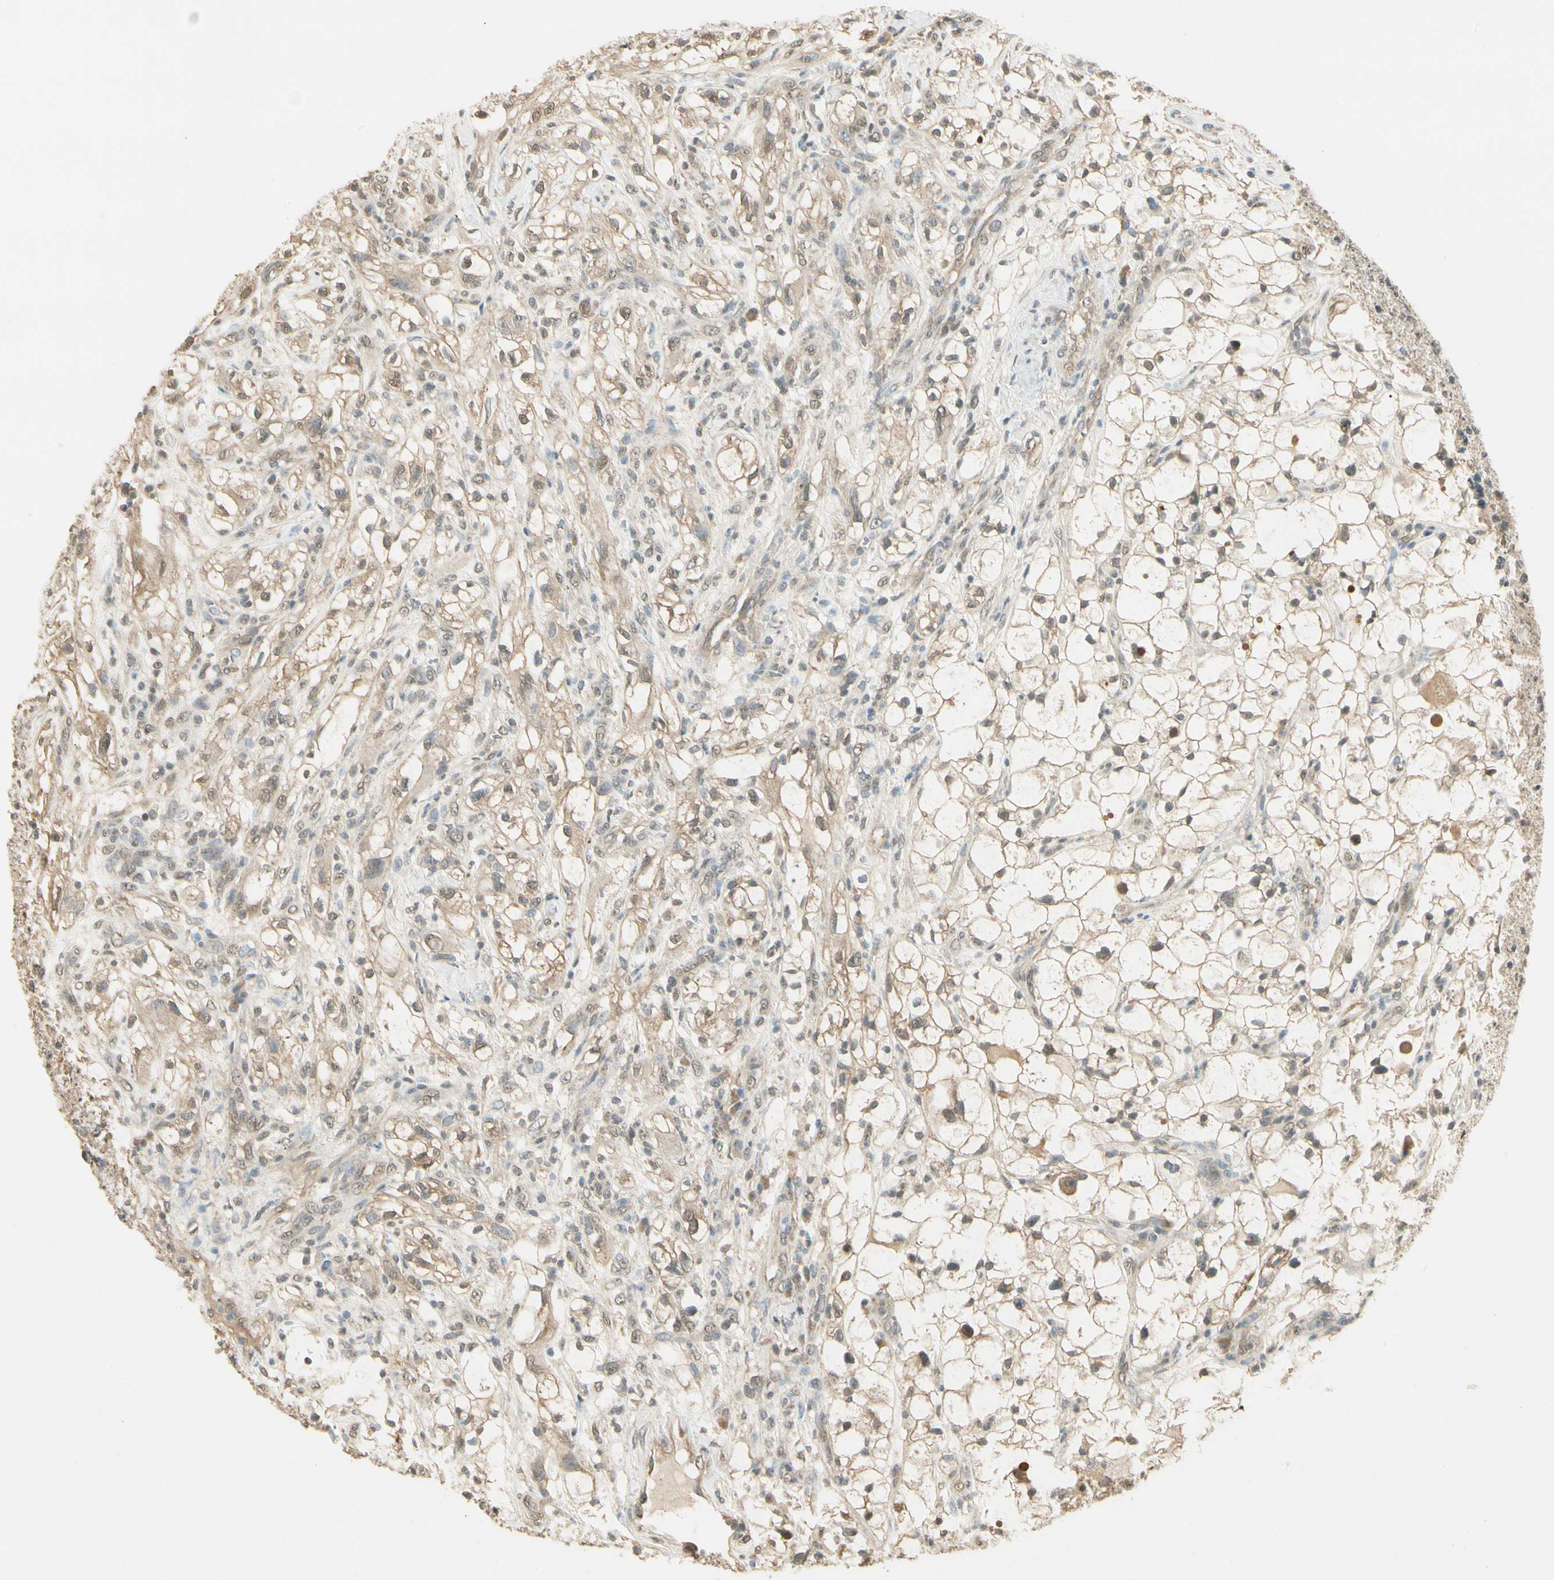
{"staining": {"intensity": "weak", "quantity": ">75%", "location": "cytoplasmic/membranous"}, "tissue": "renal cancer", "cell_type": "Tumor cells", "image_type": "cancer", "snomed": [{"axis": "morphology", "description": "Adenocarcinoma, NOS"}, {"axis": "topography", "description": "Kidney"}], "caption": "A histopathology image of human adenocarcinoma (renal) stained for a protein displays weak cytoplasmic/membranous brown staining in tumor cells.", "gene": "SGCA", "patient": {"sex": "female", "age": 60}}